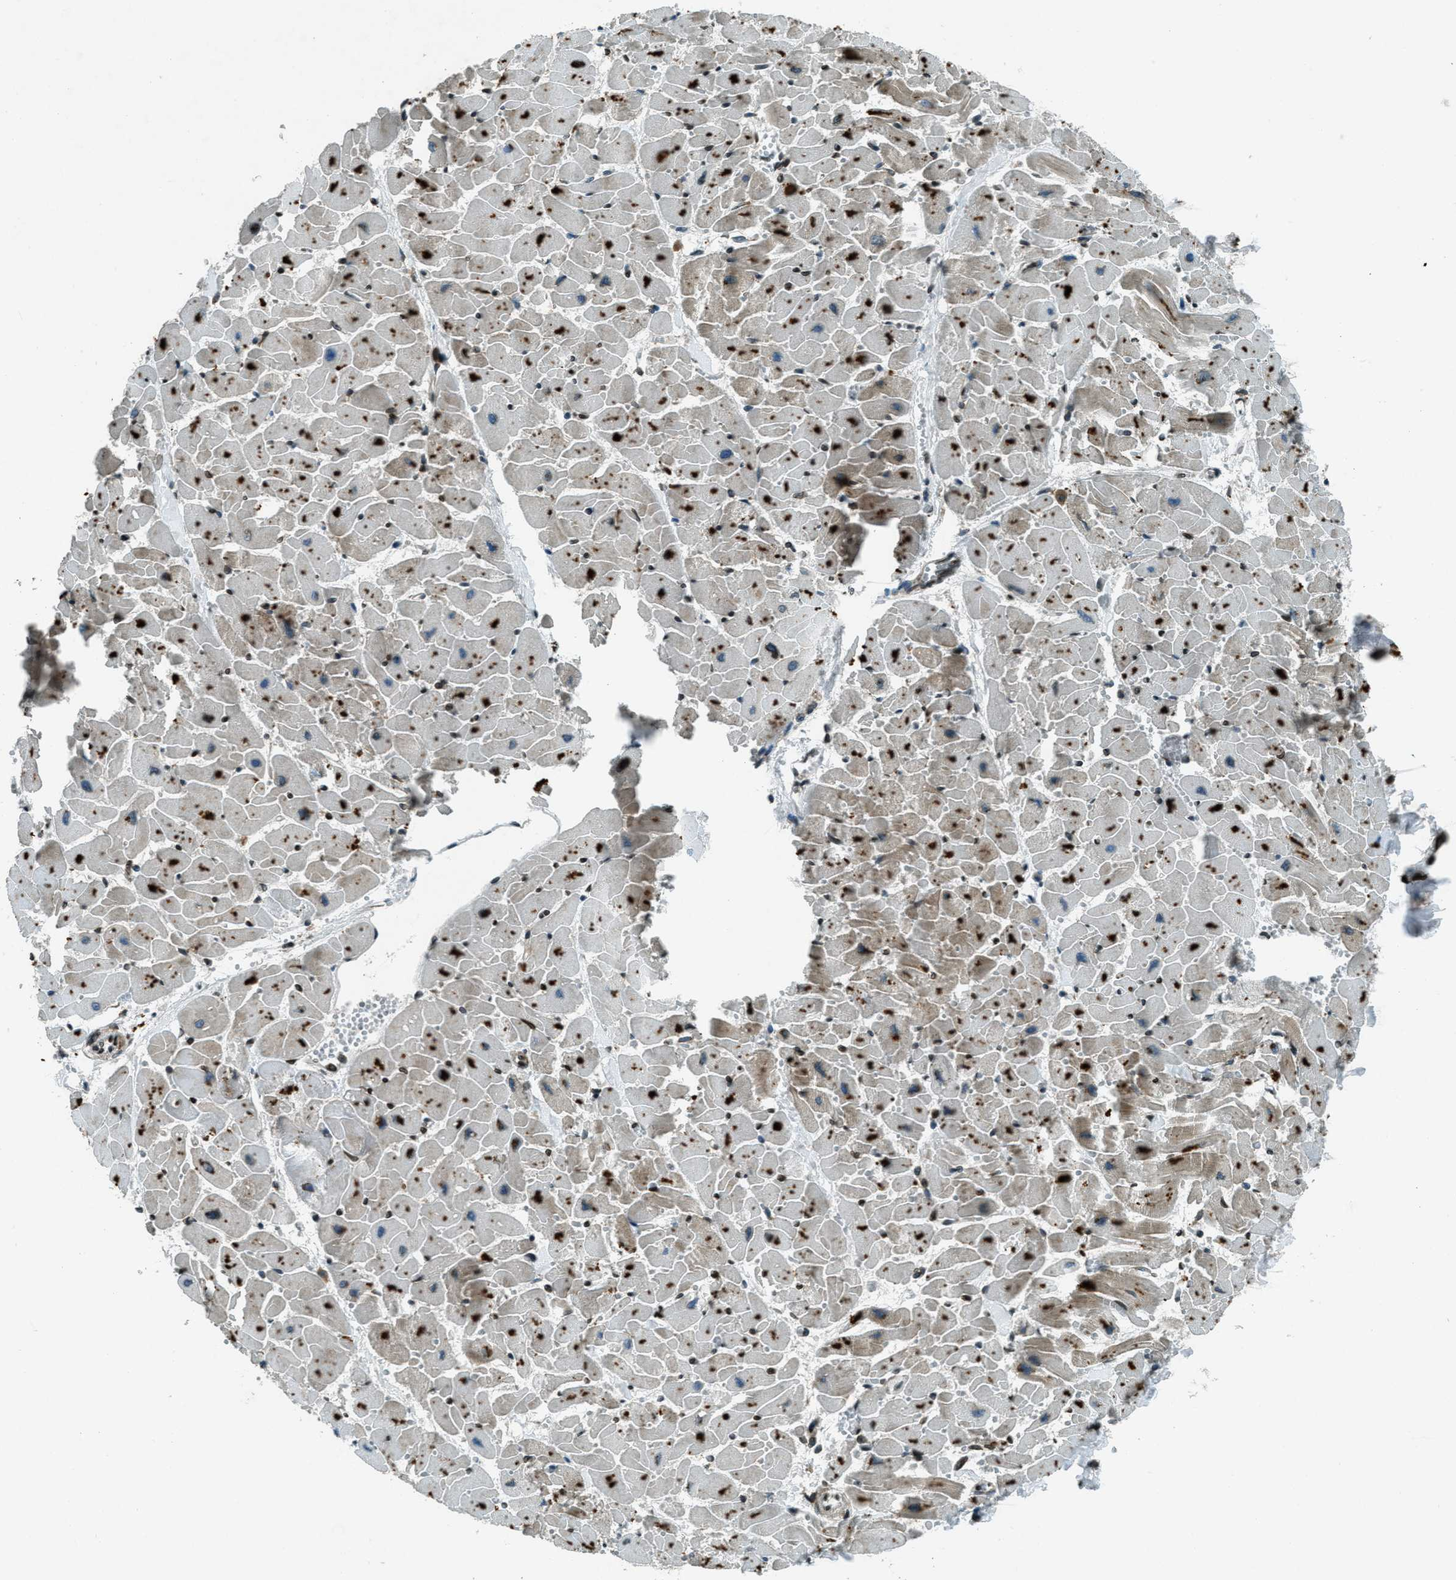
{"staining": {"intensity": "strong", "quantity": ">75%", "location": "cytoplasmic/membranous,nuclear"}, "tissue": "heart muscle", "cell_type": "Cardiomyocytes", "image_type": "normal", "snomed": [{"axis": "morphology", "description": "Normal tissue, NOS"}, {"axis": "topography", "description": "Heart"}], "caption": "Immunohistochemistry staining of normal heart muscle, which exhibits high levels of strong cytoplasmic/membranous,nuclear staining in about >75% of cardiomyocytes indicating strong cytoplasmic/membranous,nuclear protein staining. The staining was performed using DAB (3,3'-diaminobenzidine) (brown) for protein detection and nuclei were counterstained in hematoxylin (blue).", "gene": "LEMD2", "patient": {"sex": "female", "age": 19}}